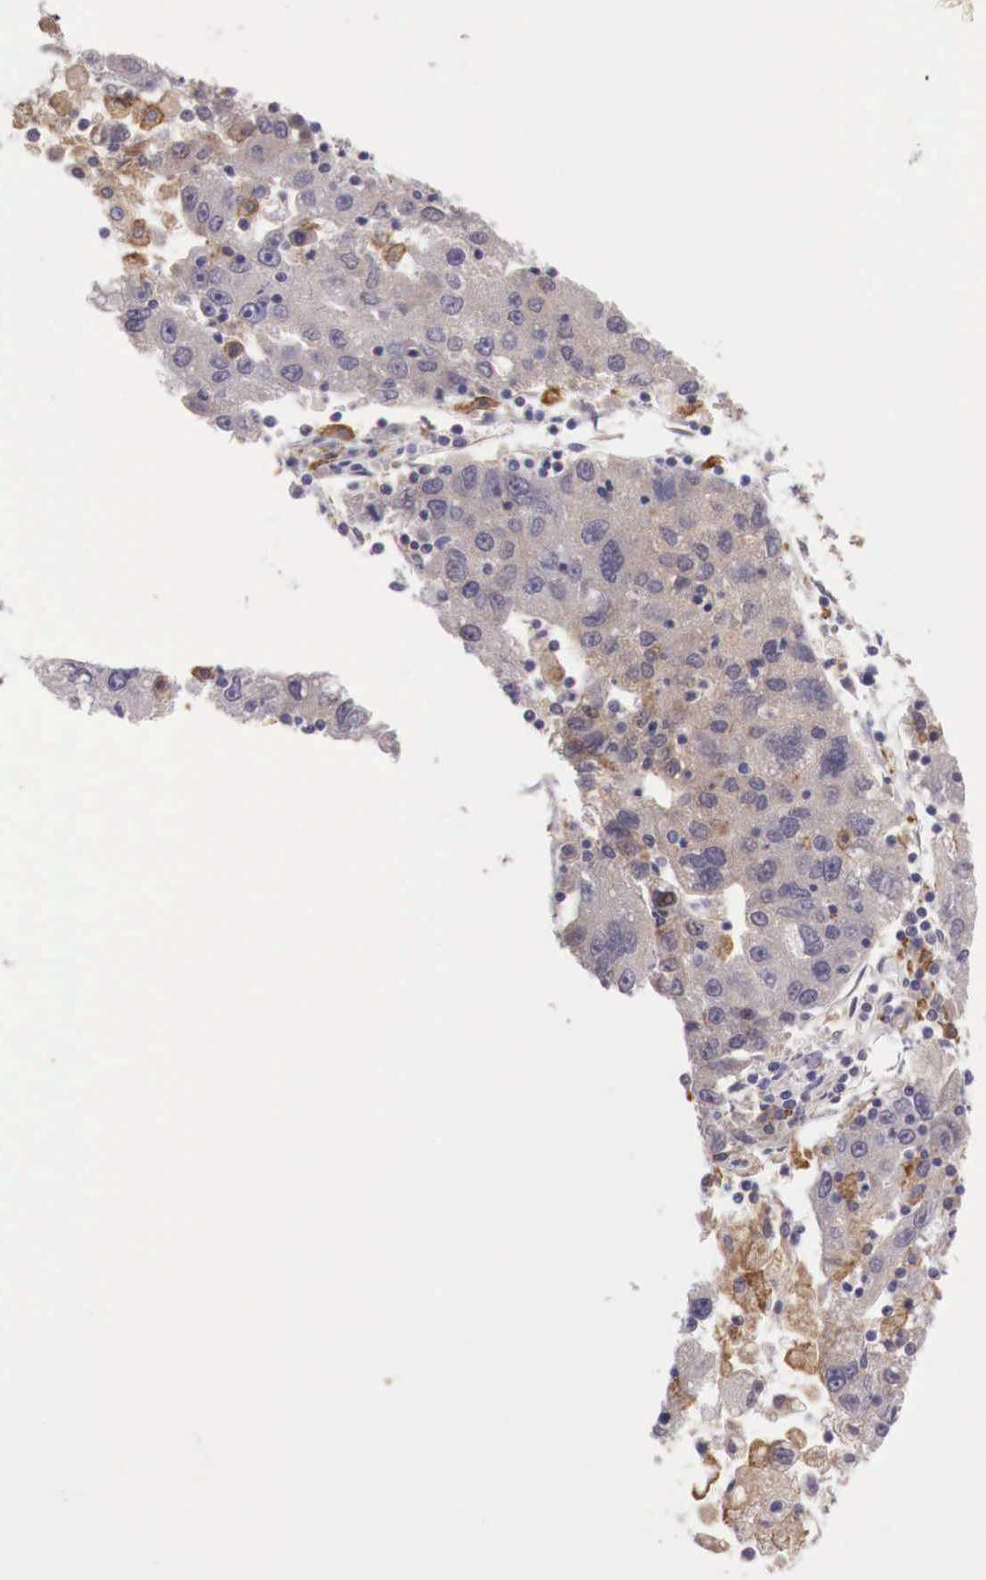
{"staining": {"intensity": "weak", "quantity": "25%-75%", "location": "cytoplasmic/membranous"}, "tissue": "liver cancer", "cell_type": "Tumor cells", "image_type": "cancer", "snomed": [{"axis": "morphology", "description": "Carcinoma, Hepatocellular, NOS"}, {"axis": "topography", "description": "Liver"}], "caption": "There is low levels of weak cytoplasmic/membranous positivity in tumor cells of liver hepatocellular carcinoma, as demonstrated by immunohistochemical staining (brown color).", "gene": "CHRDL1", "patient": {"sex": "male", "age": 49}}